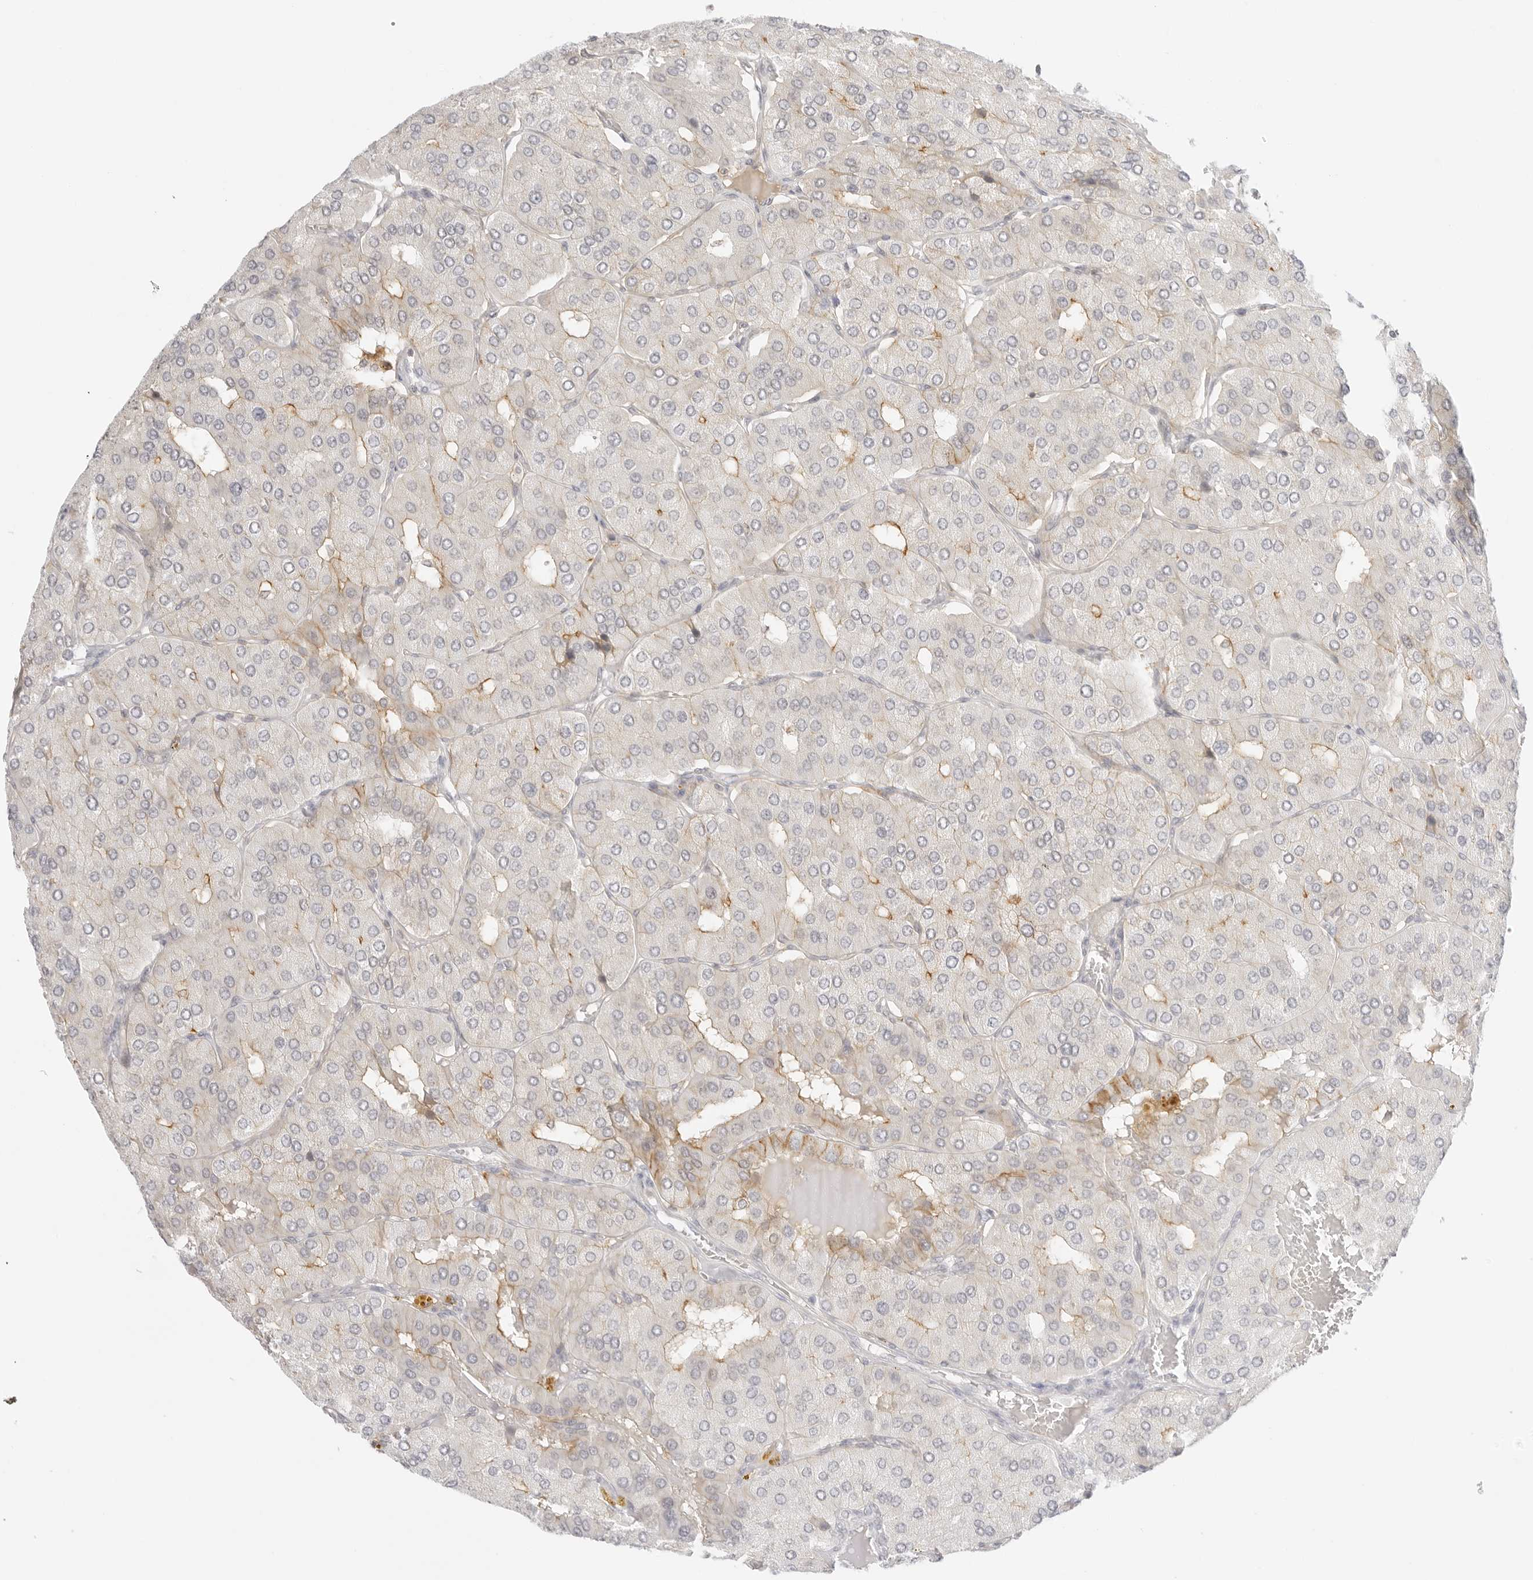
{"staining": {"intensity": "moderate", "quantity": "<25%", "location": "cytoplasmic/membranous"}, "tissue": "parathyroid gland", "cell_type": "Glandular cells", "image_type": "normal", "snomed": [{"axis": "morphology", "description": "Normal tissue, NOS"}, {"axis": "morphology", "description": "Adenoma, NOS"}, {"axis": "topography", "description": "Parathyroid gland"}], "caption": "Immunohistochemical staining of normal parathyroid gland demonstrates <25% levels of moderate cytoplasmic/membranous protein staining in about <25% of glandular cells. The staining was performed using DAB (3,3'-diaminobenzidine) to visualize the protein expression in brown, while the nuclei were stained in blue with hematoxylin (Magnification: 20x).", "gene": "TNFRSF14", "patient": {"sex": "female", "age": 86}}